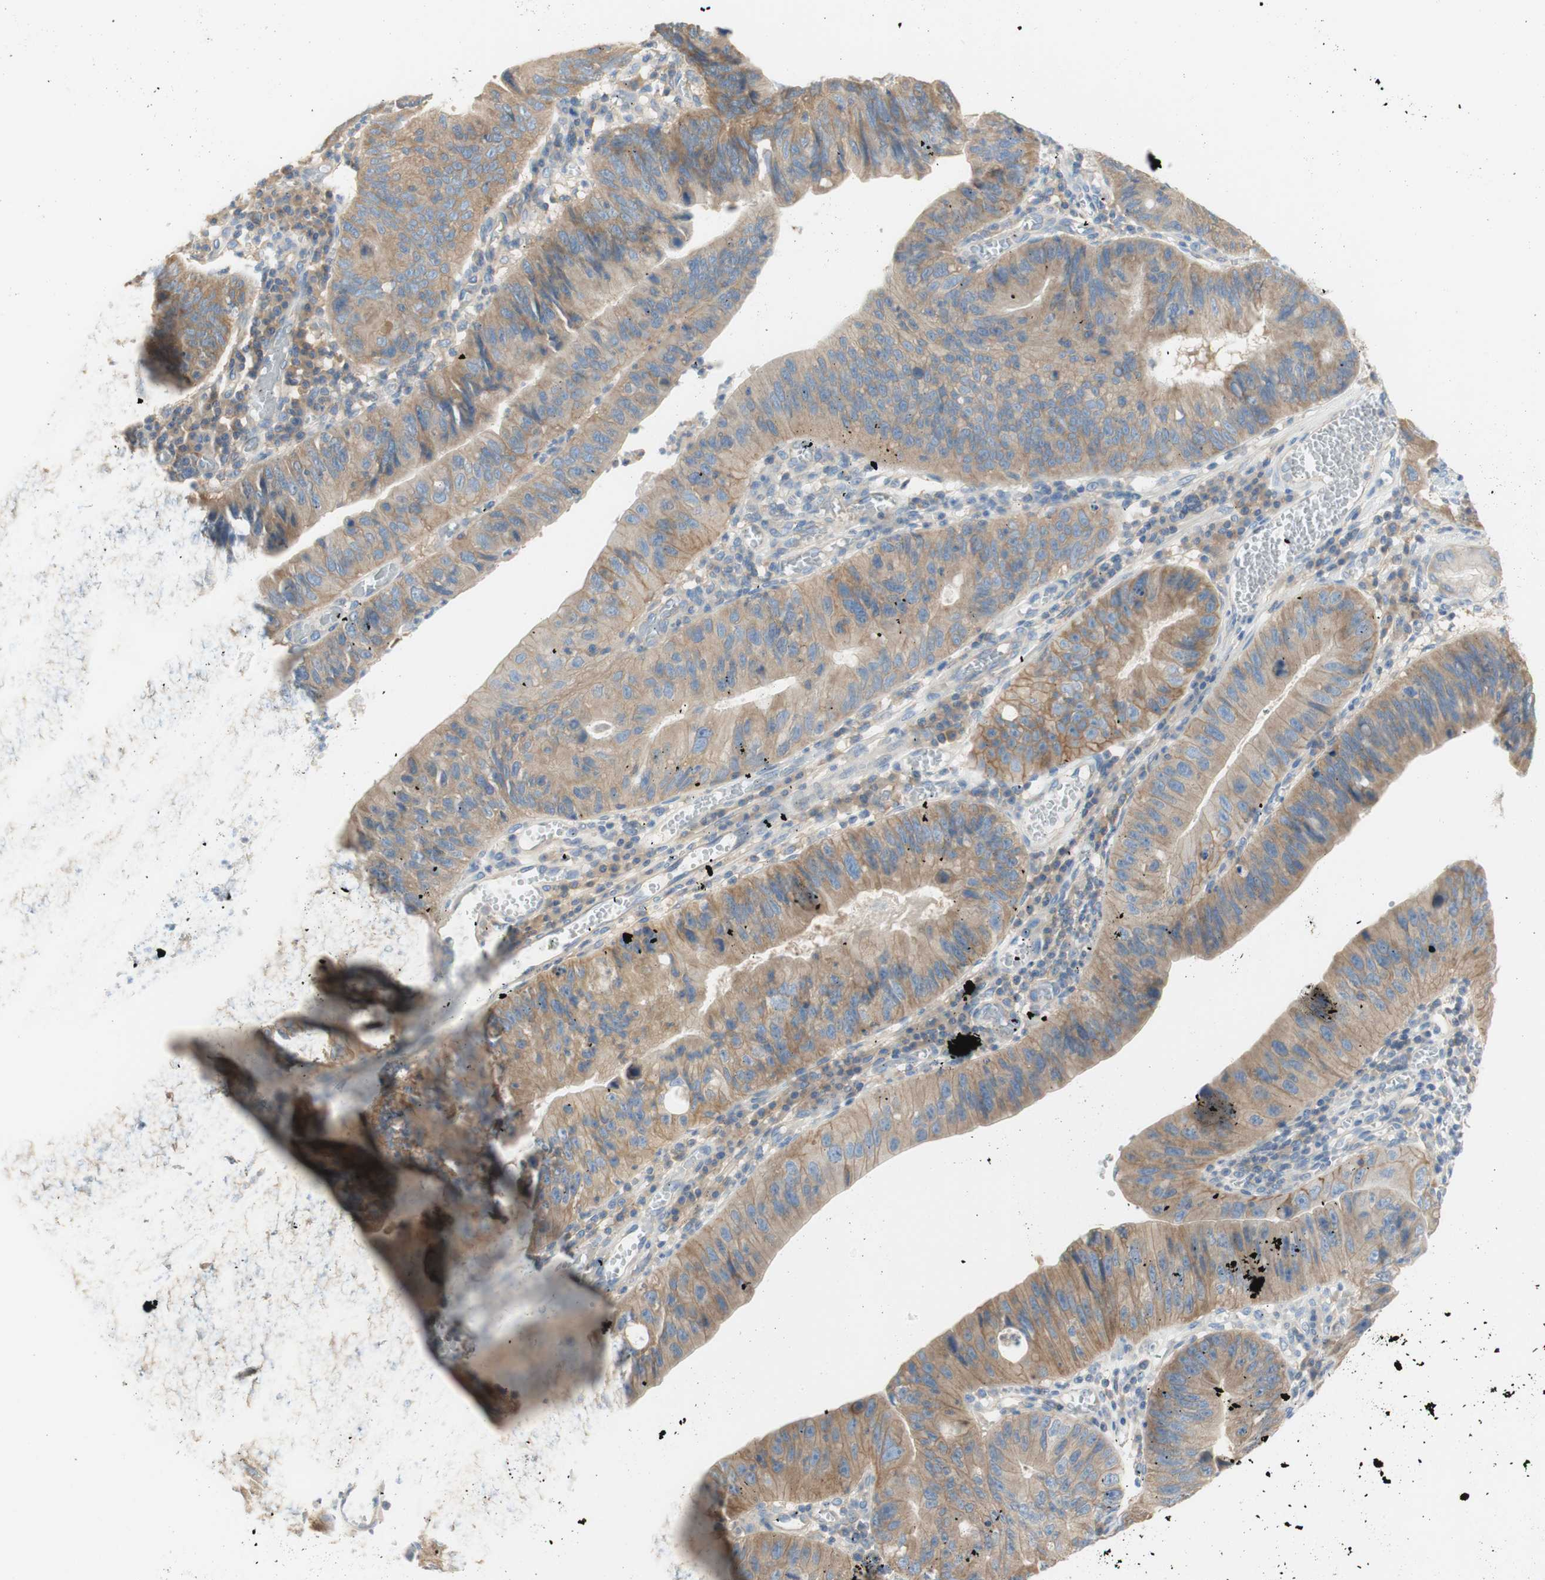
{"staining": {"intensity": "moderate", "quantity": ">75%", "location": "cytoplasmic/membranous"}, "tissue": "stomach cancer", "cell_type": "Tumor cells", "image_type": "cancer", "snomed": [{"axis": "morphology", "description": "Adenocarcinoma, NOS"}, {"axis": "topography", "description": "Stomach"}], "caption": "Stomach adenocarcinoma stained for a protein exhibits moderate cytoplasmic/membranous positivity in tumor cells.", "gene": "ATP2B1", "patient": {"sex": "male", "age": 59}}